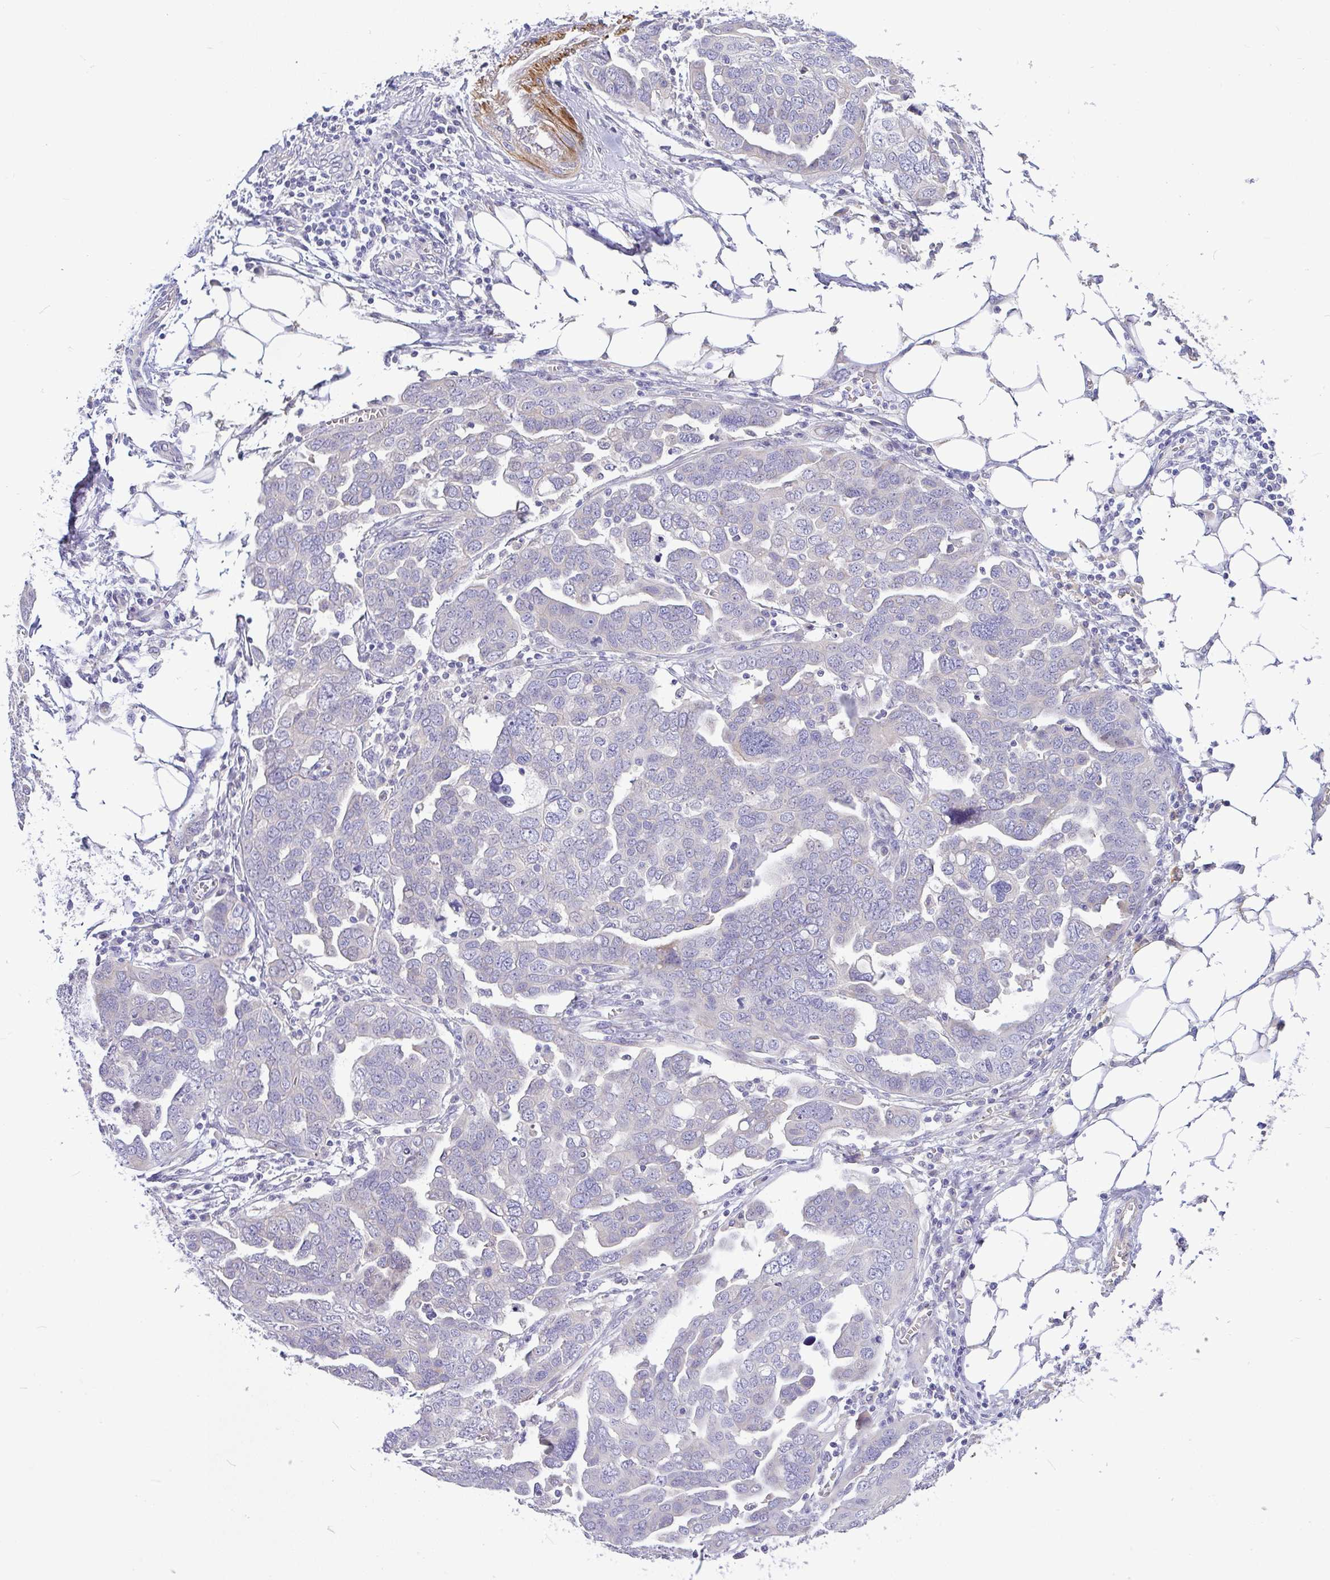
{"staining": {"intensity": "negative", "quantity": "none", "location": "none"}, "tissue": "ovarian cancer", "cell_type": "Tumor cells", "image_type": "cancer", "snomed": [{"axis": "morphology", "description": "Cystadenocarcinoma, serous, NOS"}, {"axis": "topography", "description": "Ovary"}], "caption": "Ovarian serous cystadenocarcinoma stained for a protein using immunohistochemistry shows no expression tumor cells.", "gene": "MOCS1", "patient": {"sex": "female", "age": 59}}